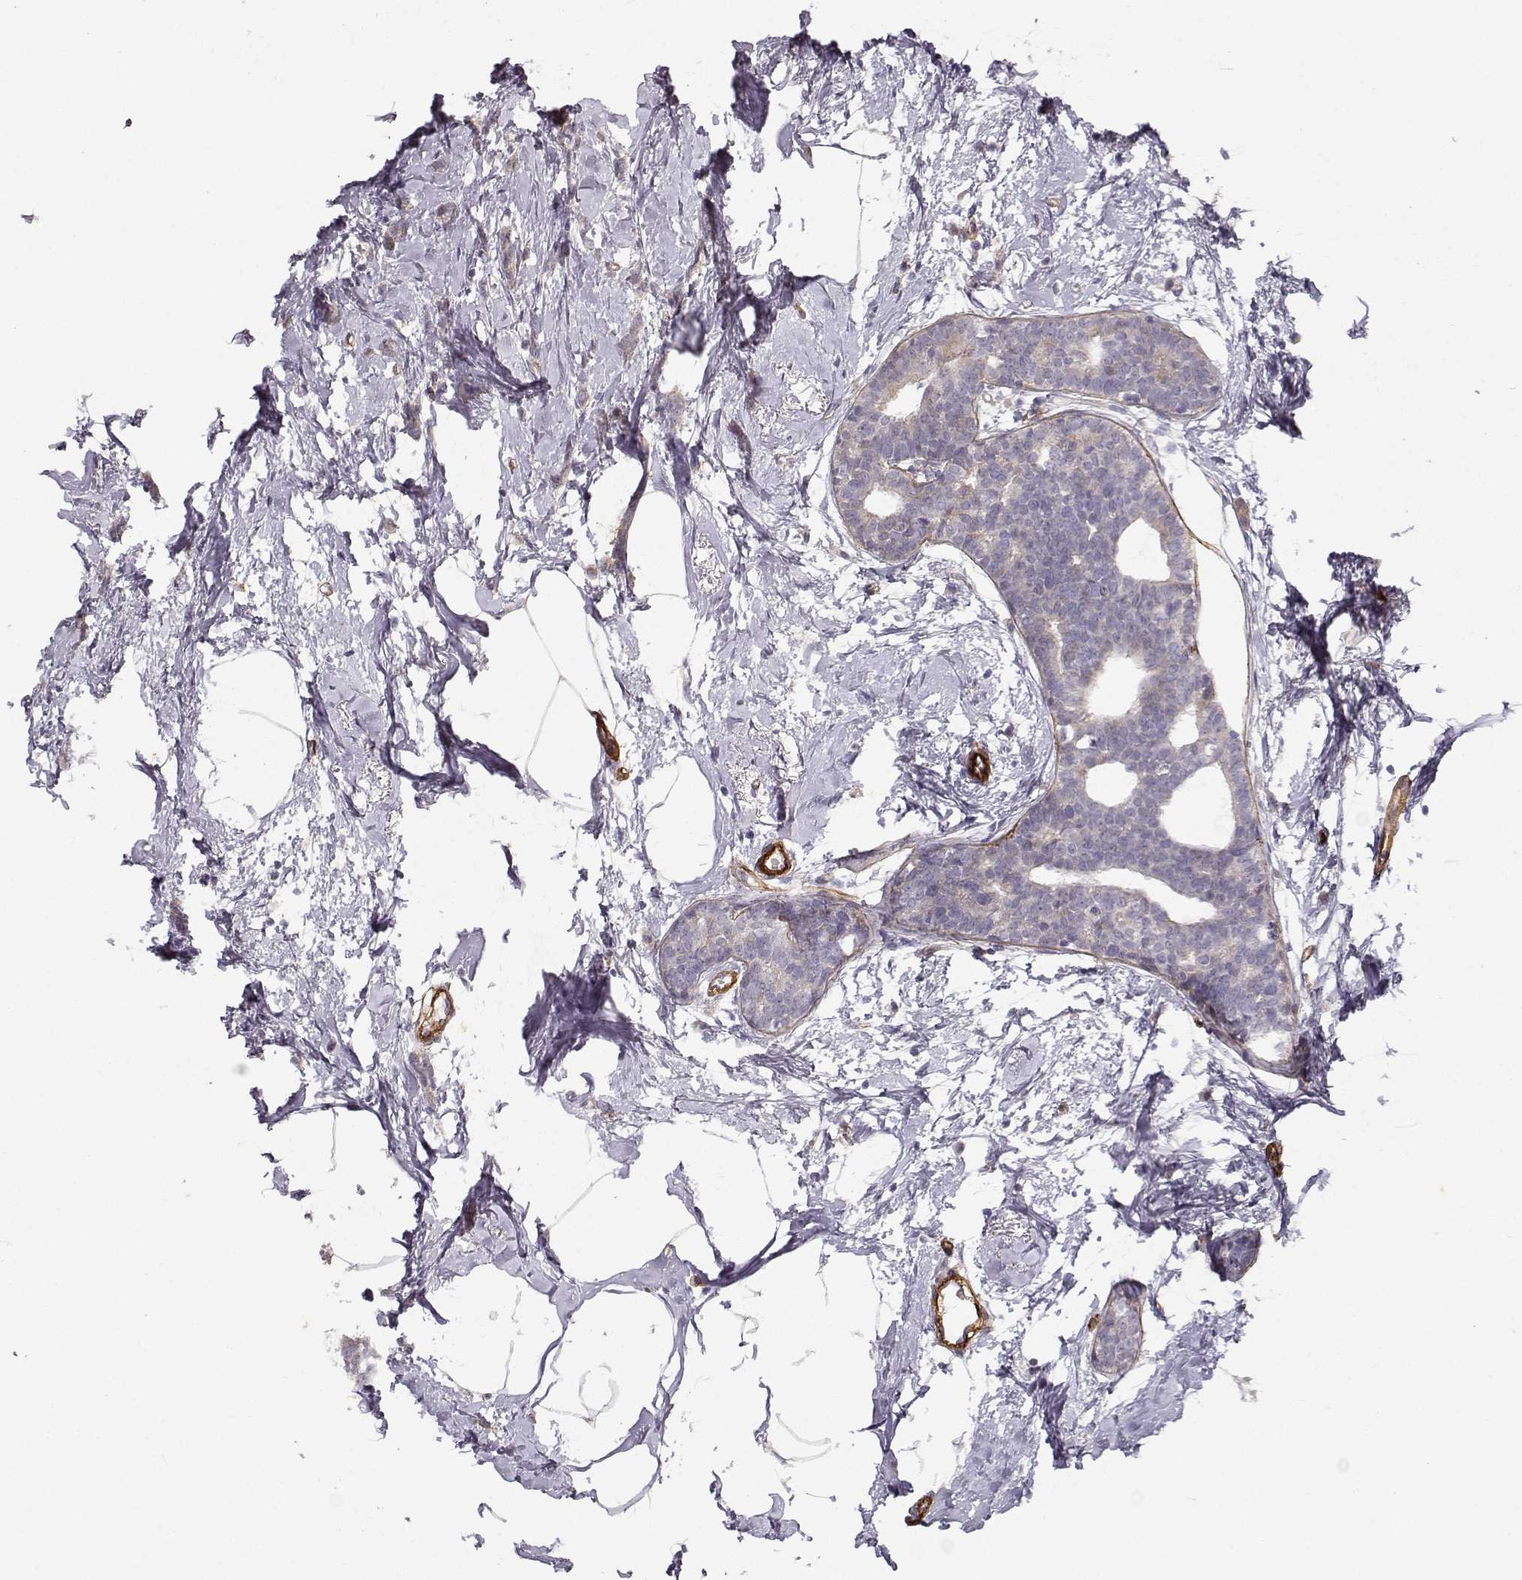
{"staining": {"intensity": "negative", "quantity": "none", "location": "none"}, "tissue": "breast cancer", "cell_type": "Tumor cells", "image_type": "cancer", "snomed": [{"axis": "morphology", "description": "Duct carcinoma"}, {"axis": "topography", "description": "Breast"}], "caption": "DAB immunohistochemical staining of human intraductal carcinoma (breast) demonstrates no significant staining in tumor cells. (Stains: DAB immunohistochemistry with hematoxylin counter stain, Microscopy: brightfield microscopy at high magnification).", "gene": "LAMA5", "patient": {"sex": "female", "age": 40}}